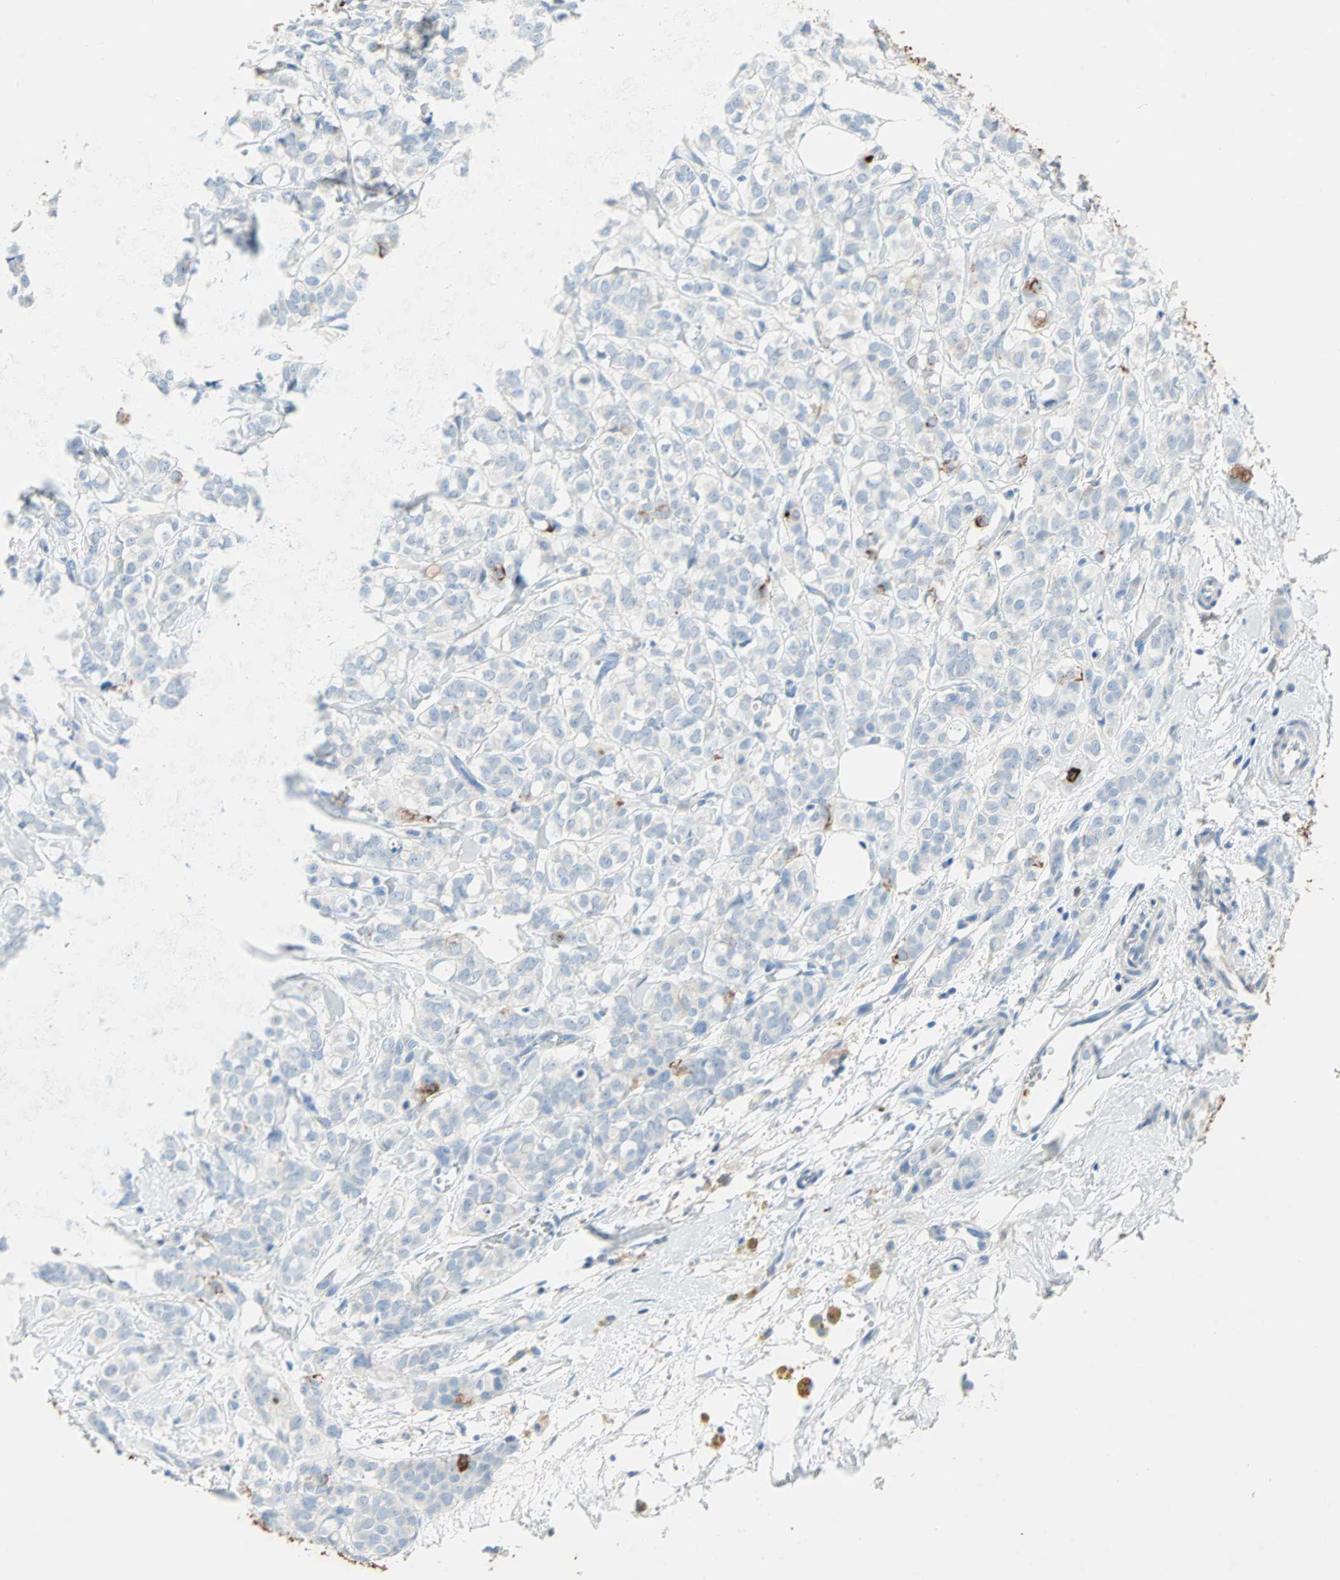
{"staining": {"intensity": "negative", "quantity": "none", "location": "none"}, "tissue": "breast cancer", "cell_type": "Tumor cells", "image_type": "cancer", "snomed": [{"axis": "morphology", "description": "Lobular carcinoma"}, {"axis": "topography", "description": "Breast"}], "caption": "This is an IHC histopathology image of human breast cancer (lobular carcinoma). There is no staining in tumor cells.", "gene": "CLEC4A", "patient": {"sex": "female", "age": 60}}